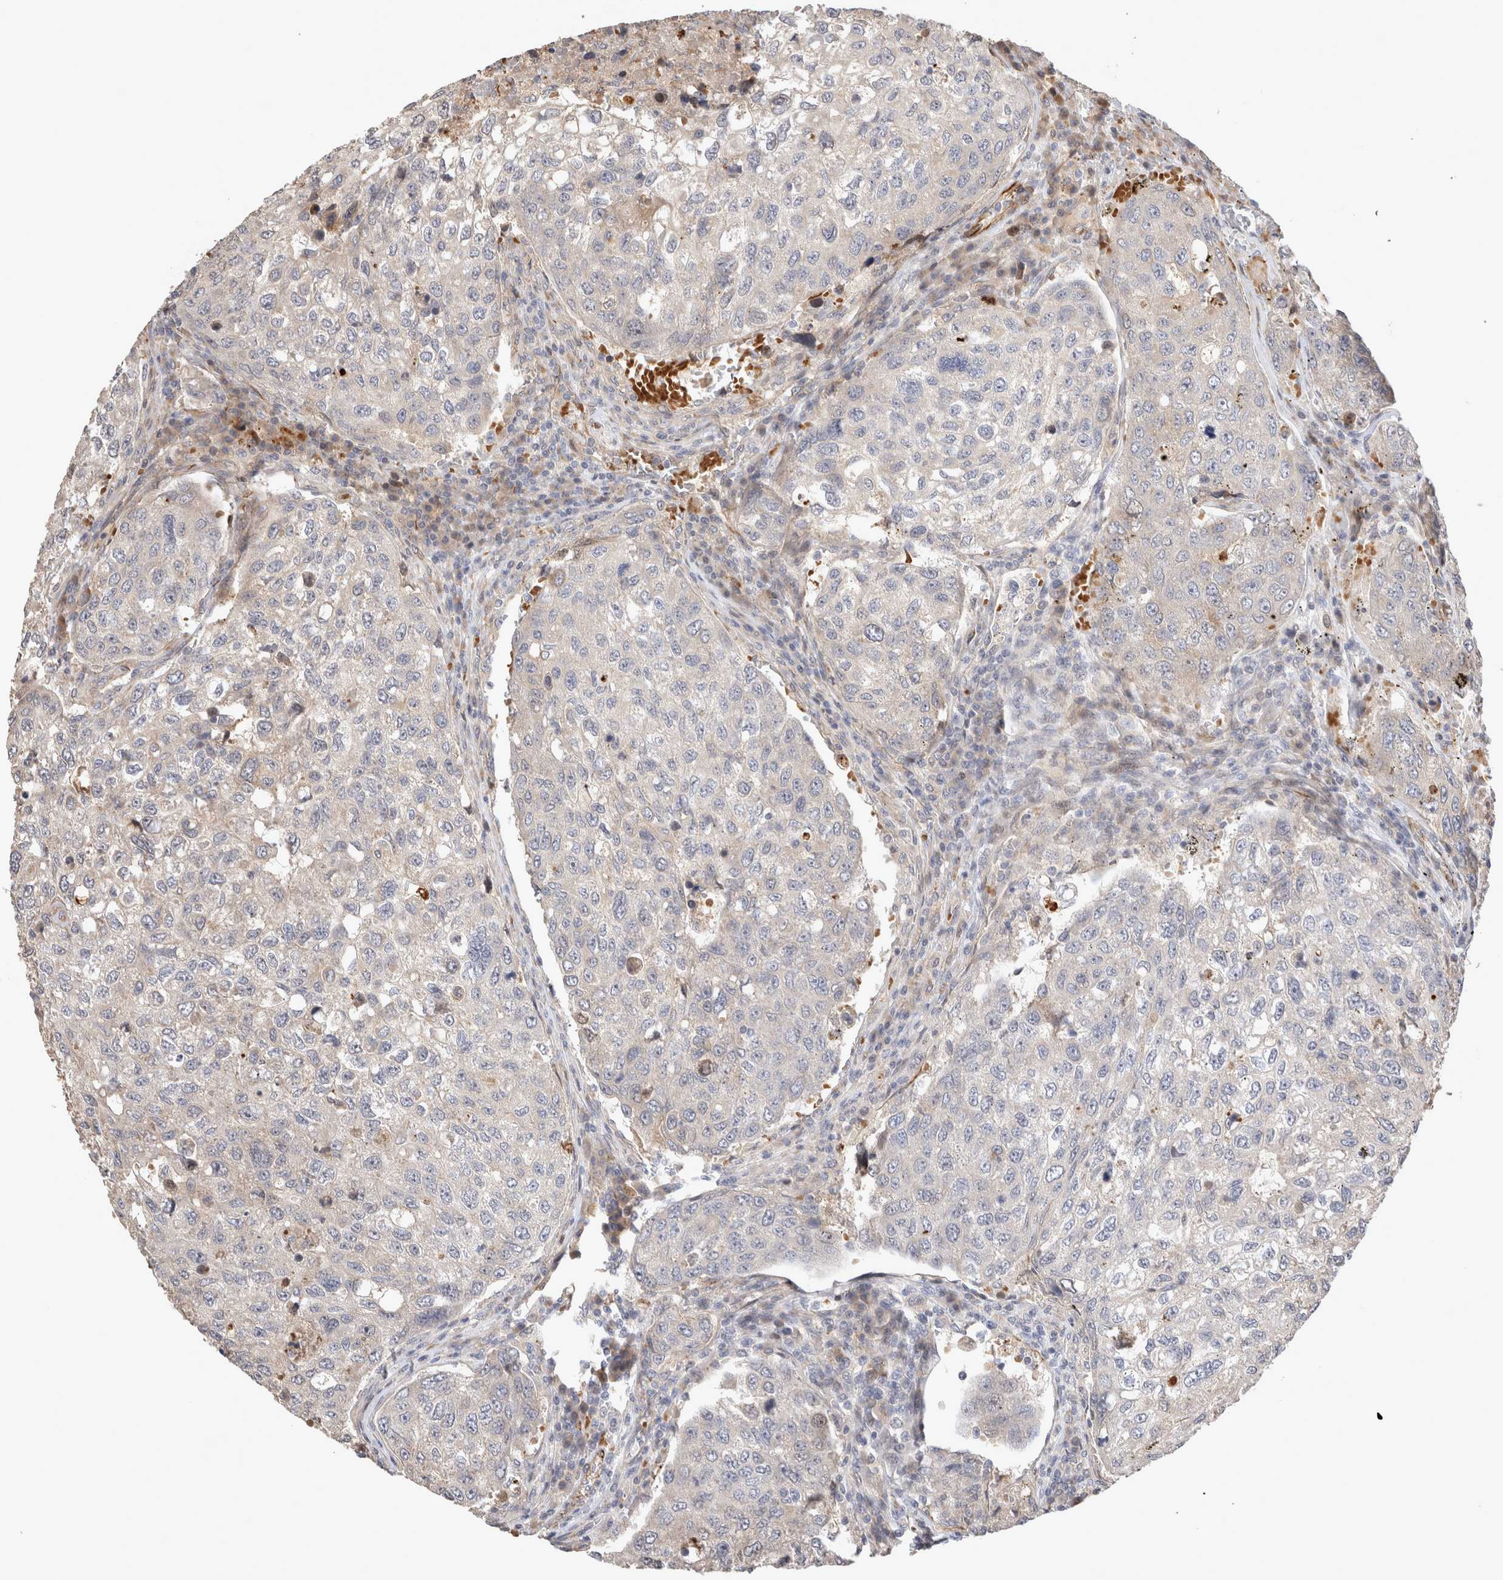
{"staining": {"intensity": "negative", "quantity": "none", "location": "none"}, "tissue": "urothelial cancer", "cell_type": "Tumor cells", "image_type": "cancer", "snomed": [{"axis": "morphology", "description": "Urothelial carcinoma, High grade"}, {"axis": "topography", "description": "Lymph node"}, {"axis": "topography", "description": "Urinary bladder"}], "caption": "Immunohistochemistry histopathology image of neoplastic tissue: urothelial cancer stained with DAB (3,3'-diaminobenzidine) exhibits no significant protein positivity in tumor cells.", "gene": "NMU", "patient": {"sex": "male", "age": 51}}